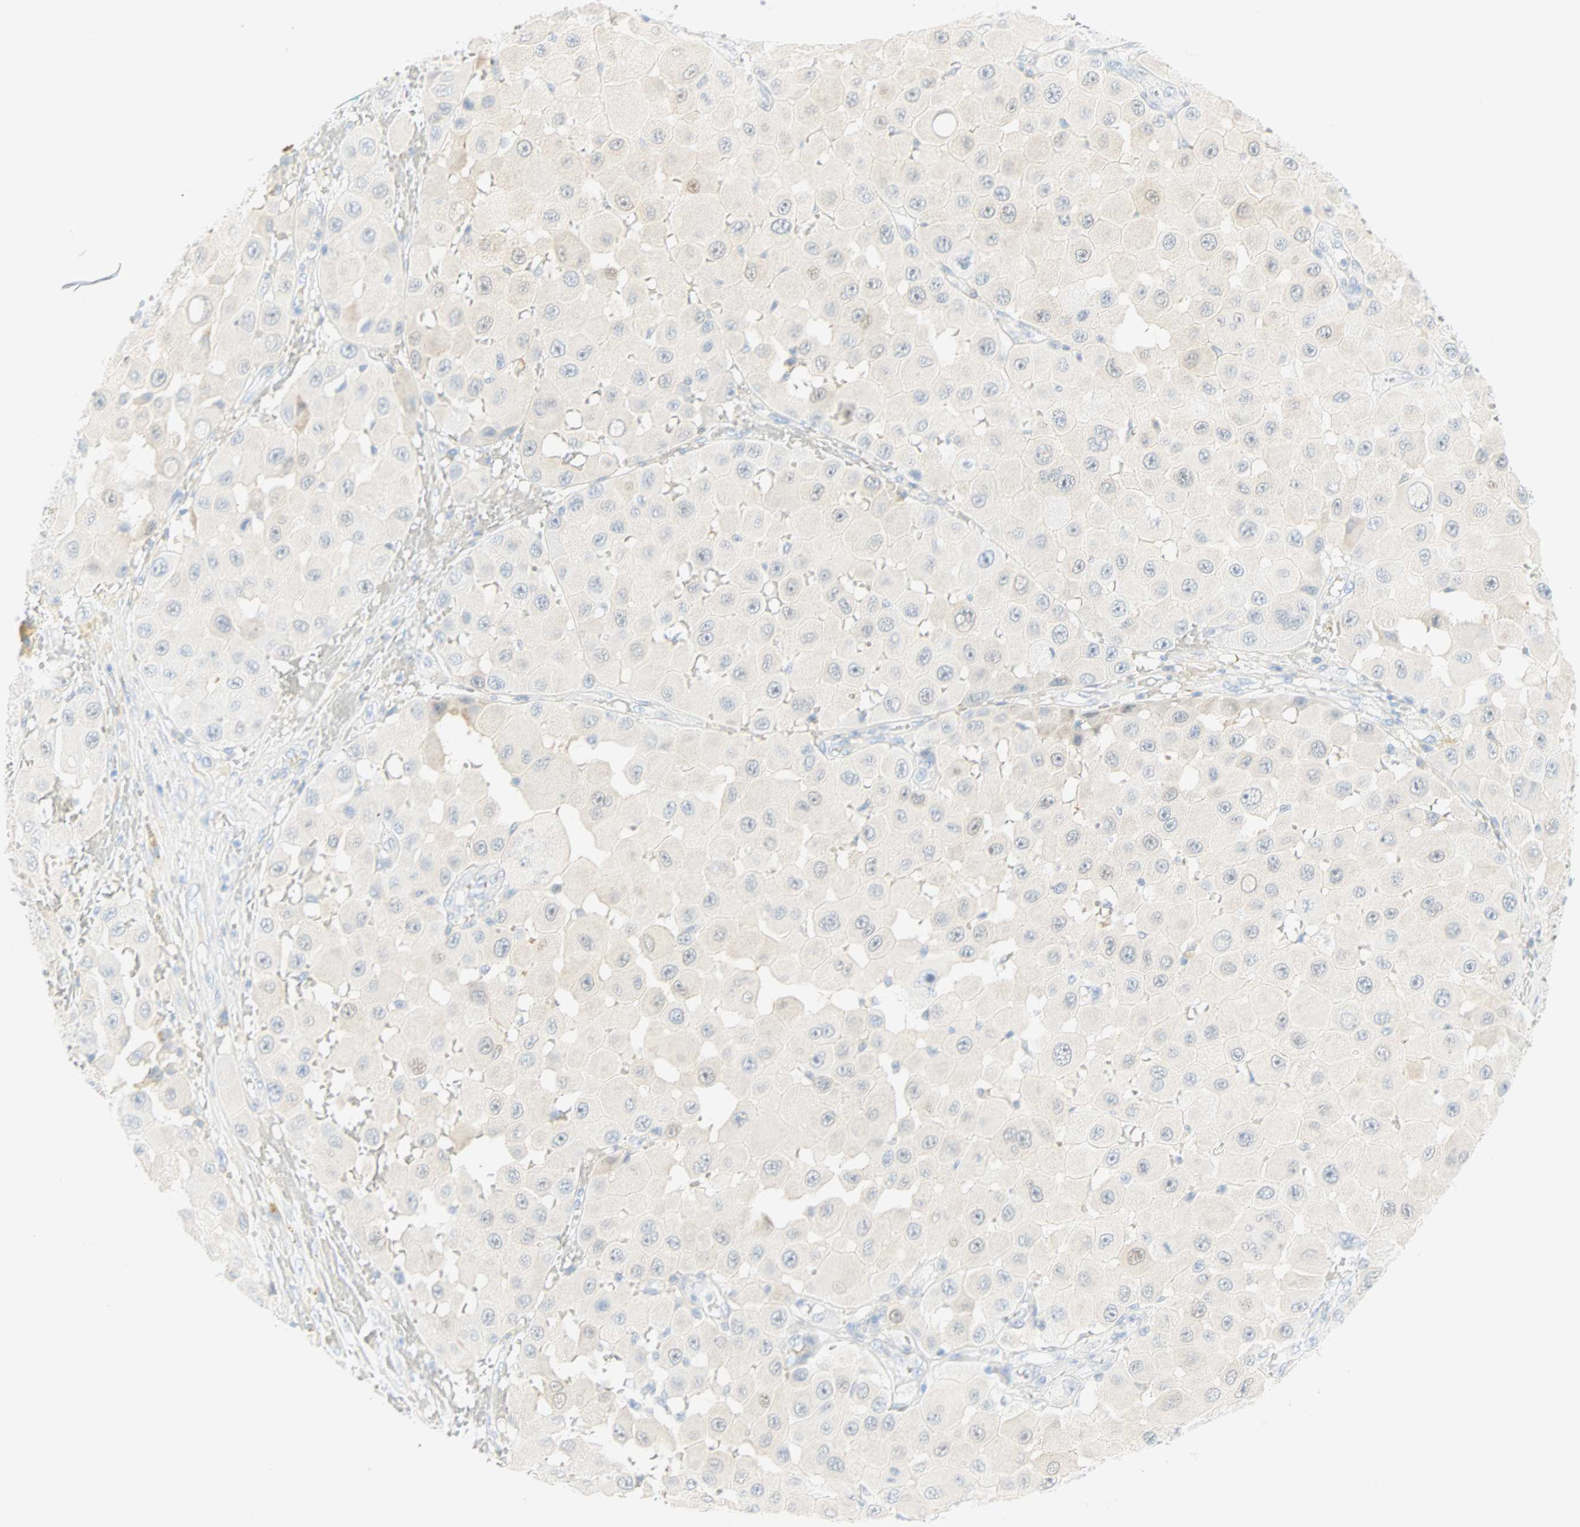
{"staining": {"intensity": "weak", "quantity": "<25%", "location": "cytoplasmic/membranous"}, "tissue": "melanoma", "cell_type": "Tumor cells", "image_type": "cancer", "snomed": [{"axis": "morphology", "description": "Malignant melanoma, NOS"}, {"axis": "topography", "description": "Skin"}], "caption": "Immunohistochemistry (IHC) of malignant melanoma reveals no positivity in tumor cells.", "gene": "SELENBP1", "patient": {"sex": "female", "age": 81}}